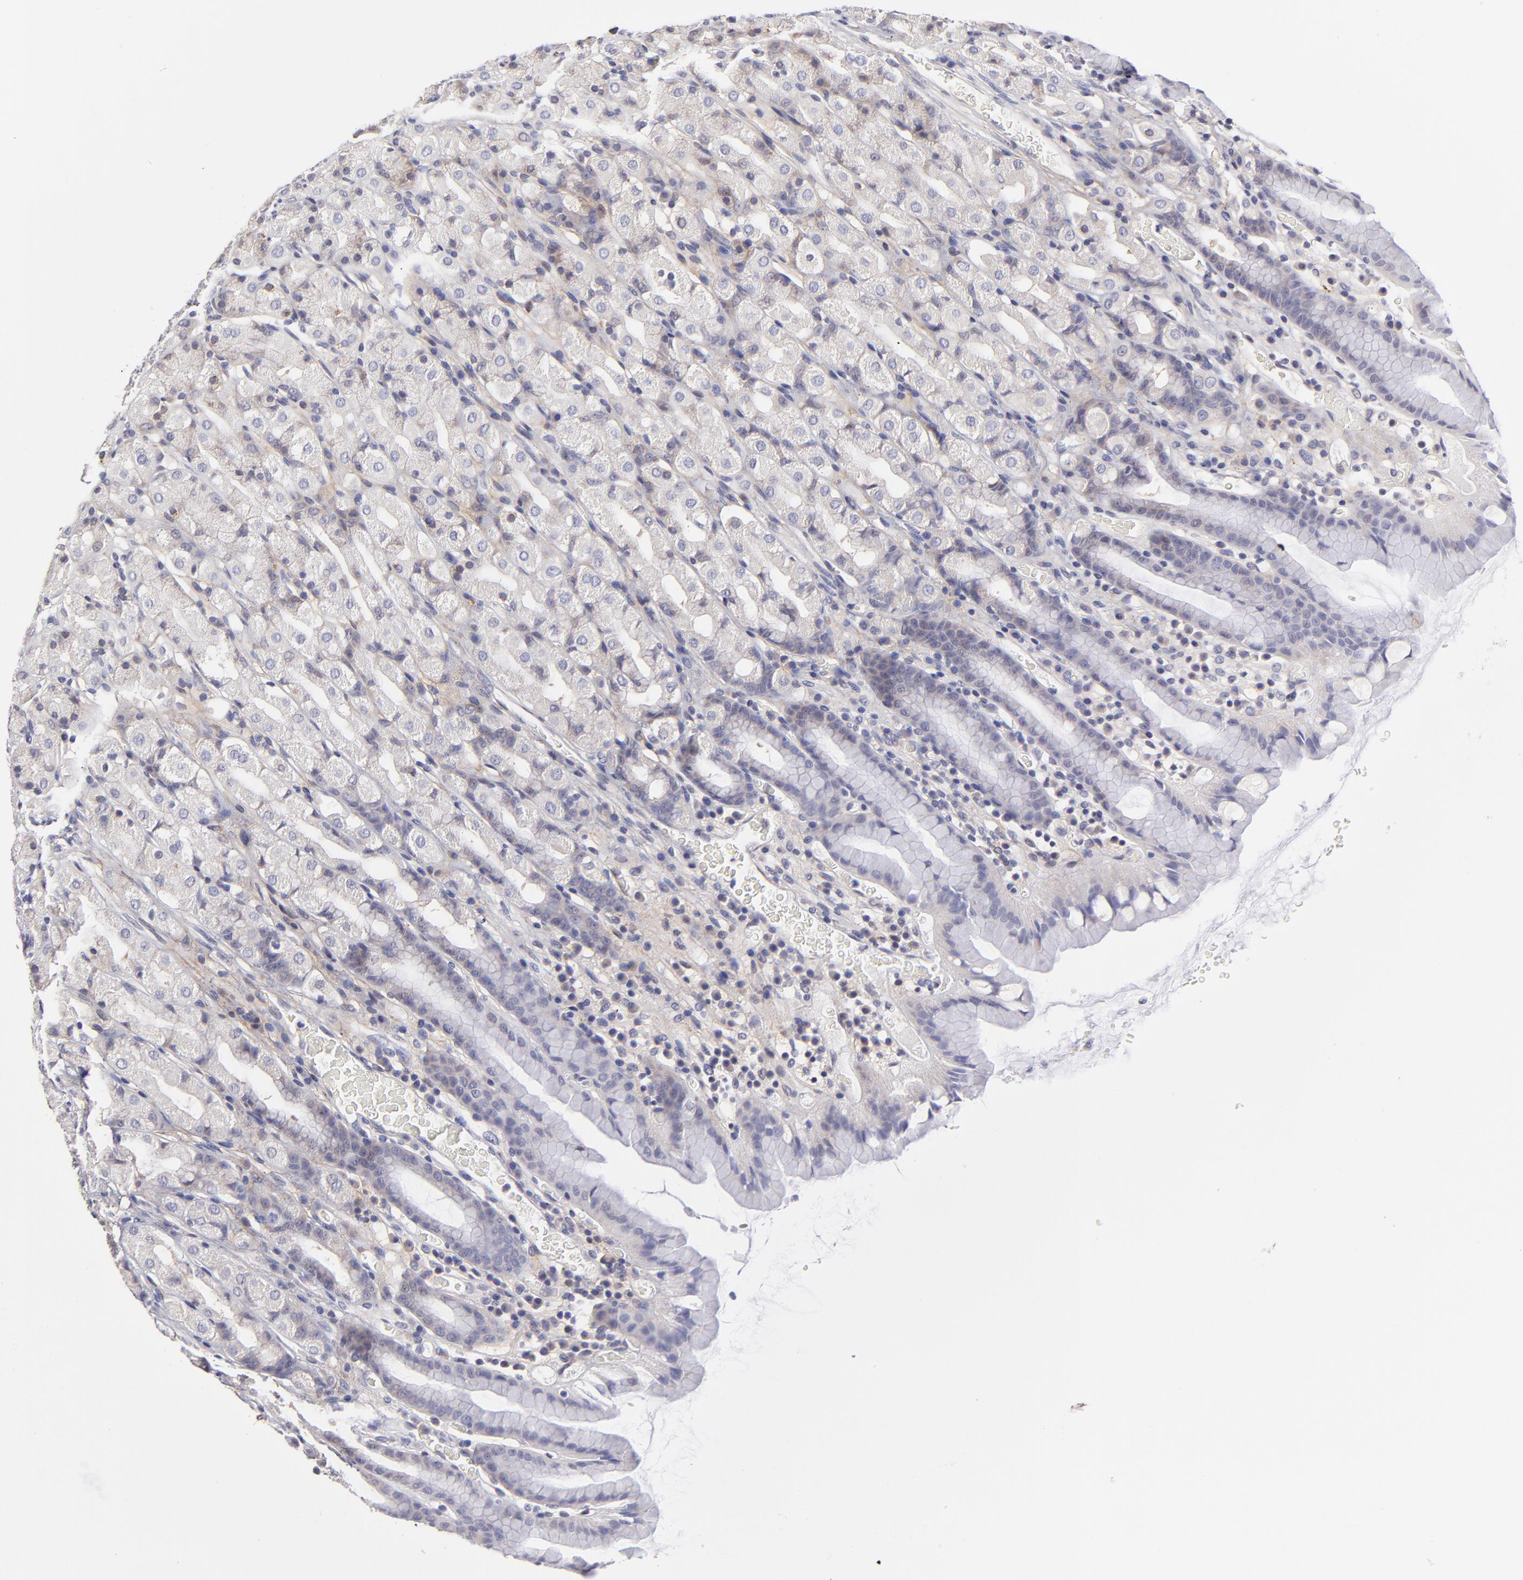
{"staining": {"intensity": "weak", "quantity": "<25%", "location": "cytoplasmic/membranous"}, "tissue": "stomach", "cell_type": "Glandular cells", "image_type": "normal", "snomed": [{"axis": "morphology", "description": "Normal tissue, NOS"}, {"axis": "topography", "description": "Stomach, upper"}], "caption": "A high-resolution photomicrograph shows immunohistochemistry staining of unremarkable stomach, which reveals no significant staining in glandular cells.", "gene": "BTG2", "patient": {"sex": "male", "age": 68}}